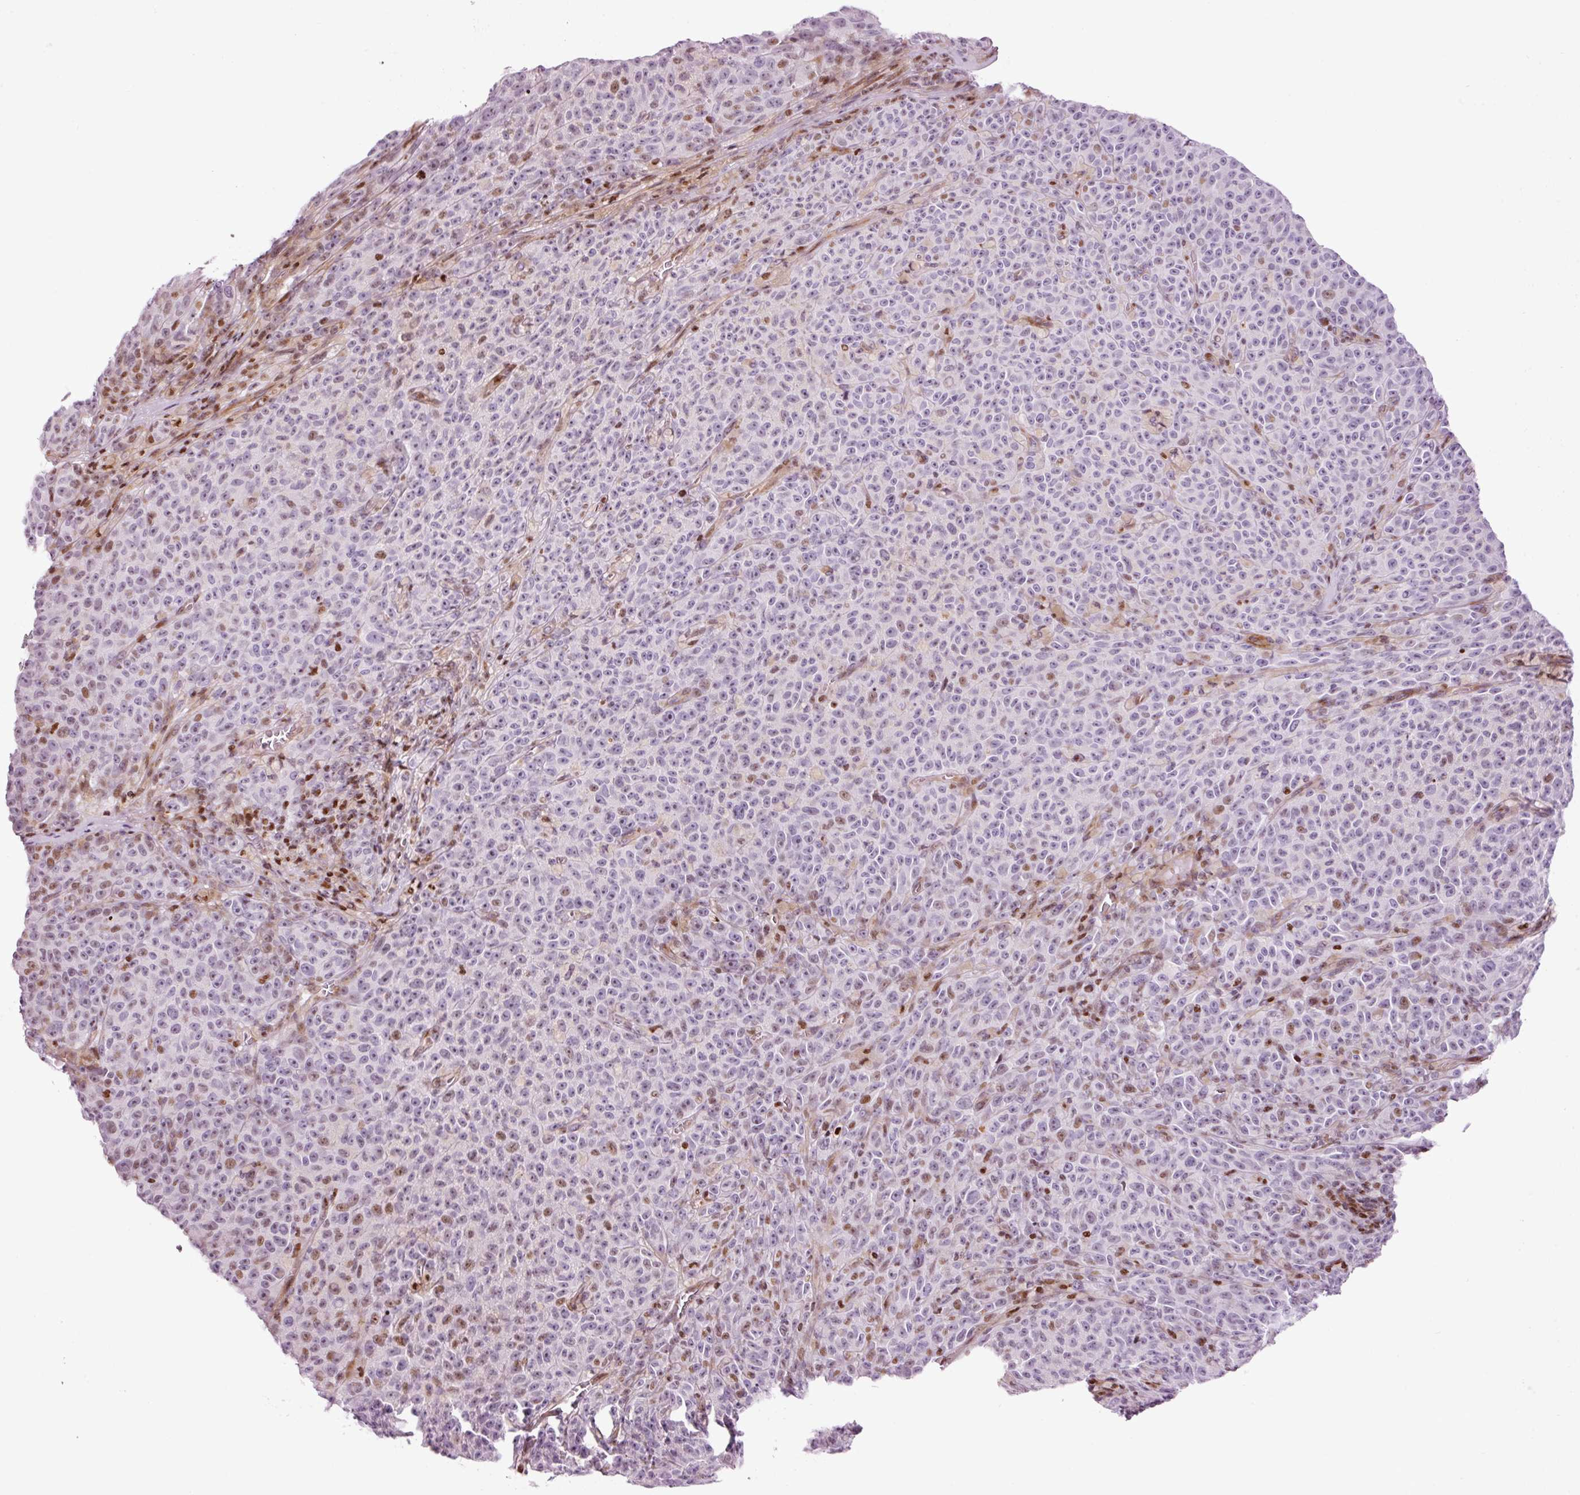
{"staining": {"intensity": "moderate", "quantity": "<25%", "location": "nuclear"}, "tissue": "melanoma", "cell_type": "Tumor cells", "image_type": "cancer", "snomed": [{"axis": "morphology", "description": "Malignant melanoma, NOS"}, {"axis": "topography", "description": "Skin"}], "caption": "Malignant melanoma stained with a protein marker exhibits moderate staining in tumor cells.", "gene": "ANKRD20A1", "patient": {"sex": "female", "age": 82}}